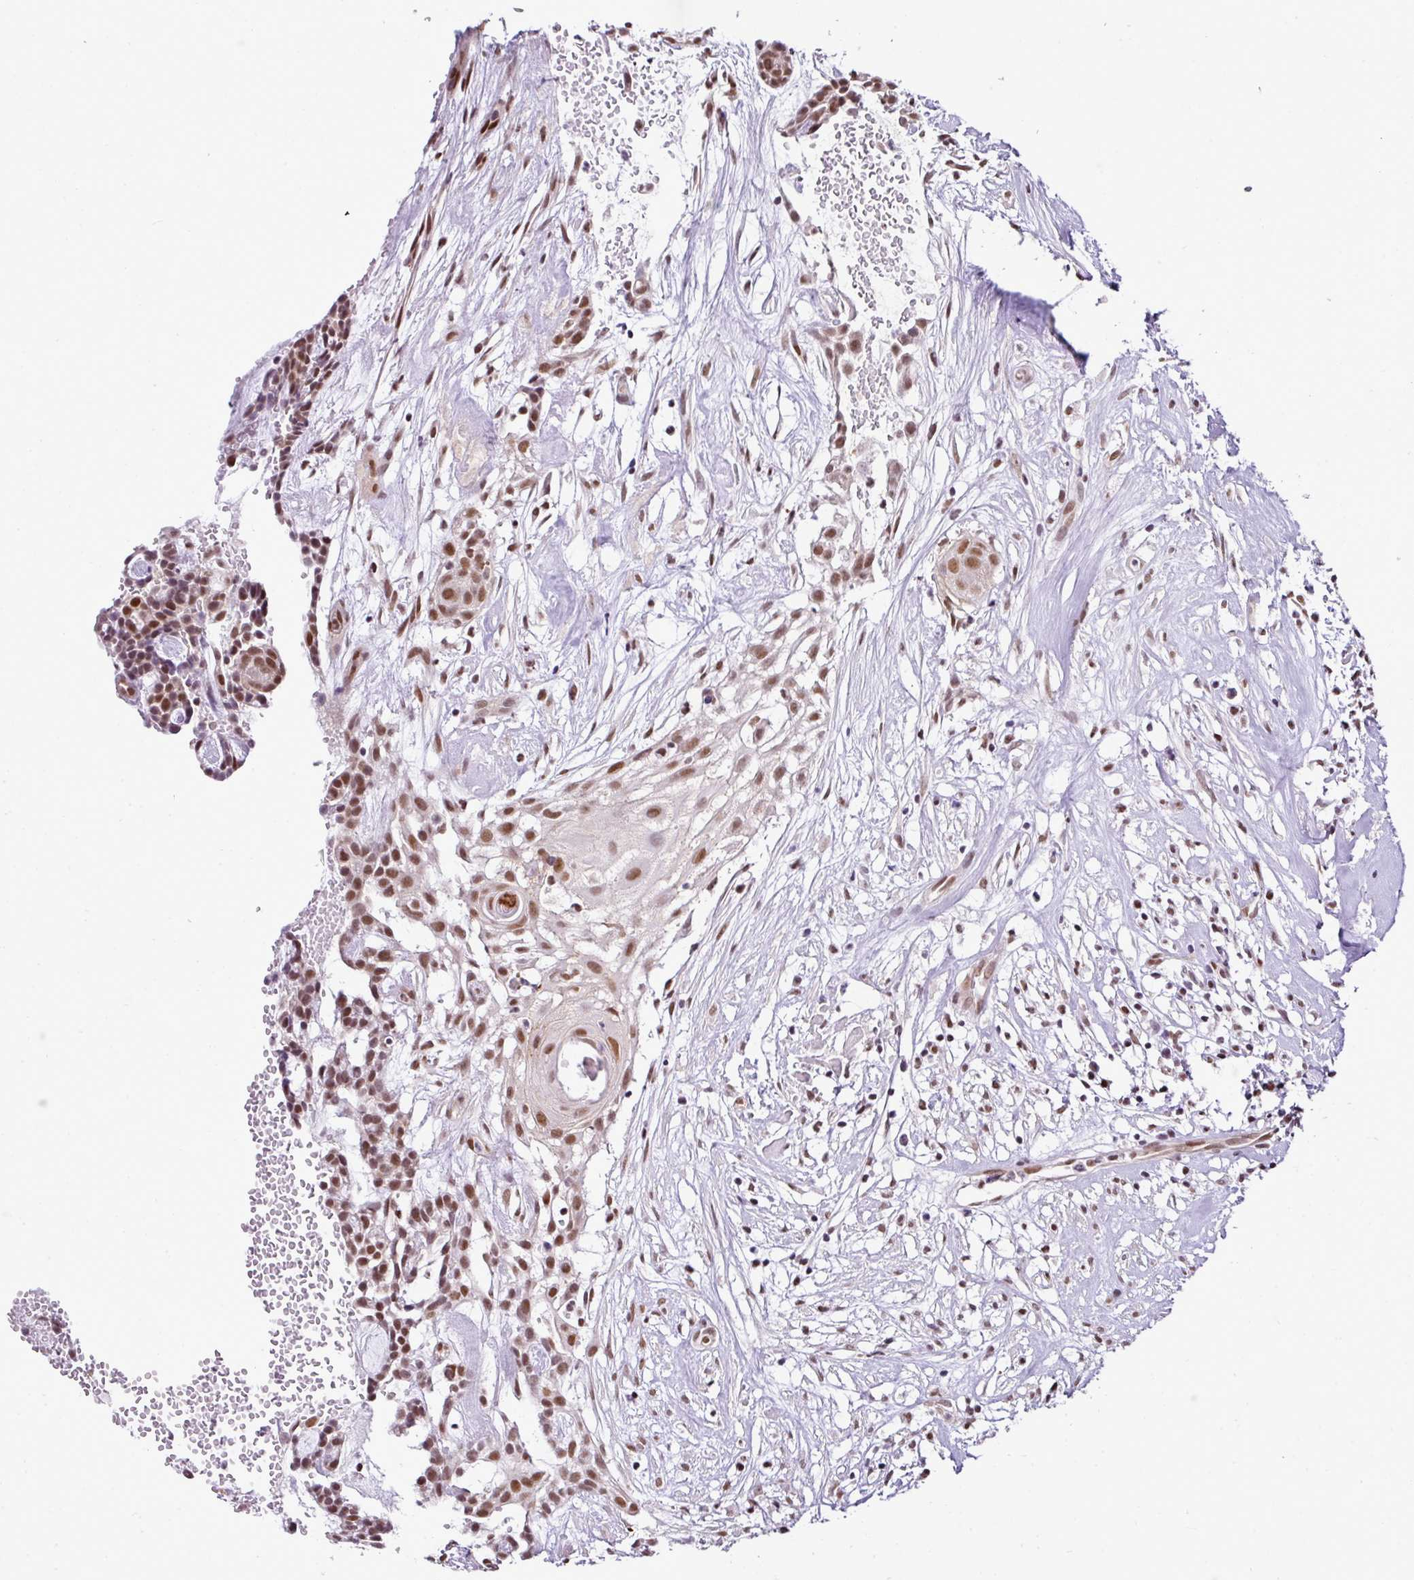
{"staining": {"intensity": "moderate", "quantity": ">75%", "location": "nuclear"}, "tissue": "head and neck cancer", "cell_type": "Tumor cells", "image_type": "cancer", "snomed": [{"axis": "morphology", "description": "Adenocarcinoma, NOS"}, {"axis": "topography", "description": "Subcutis"}, {"axis": "topography", "description": "Head-Neck"}], "caption": "A micrograph of head and neck cancer stained for a protein reveals moderate nuclear brown staining in tumor cells.", "gene": "PGAP4", "patient": {"sex": "female", "age": 73}}